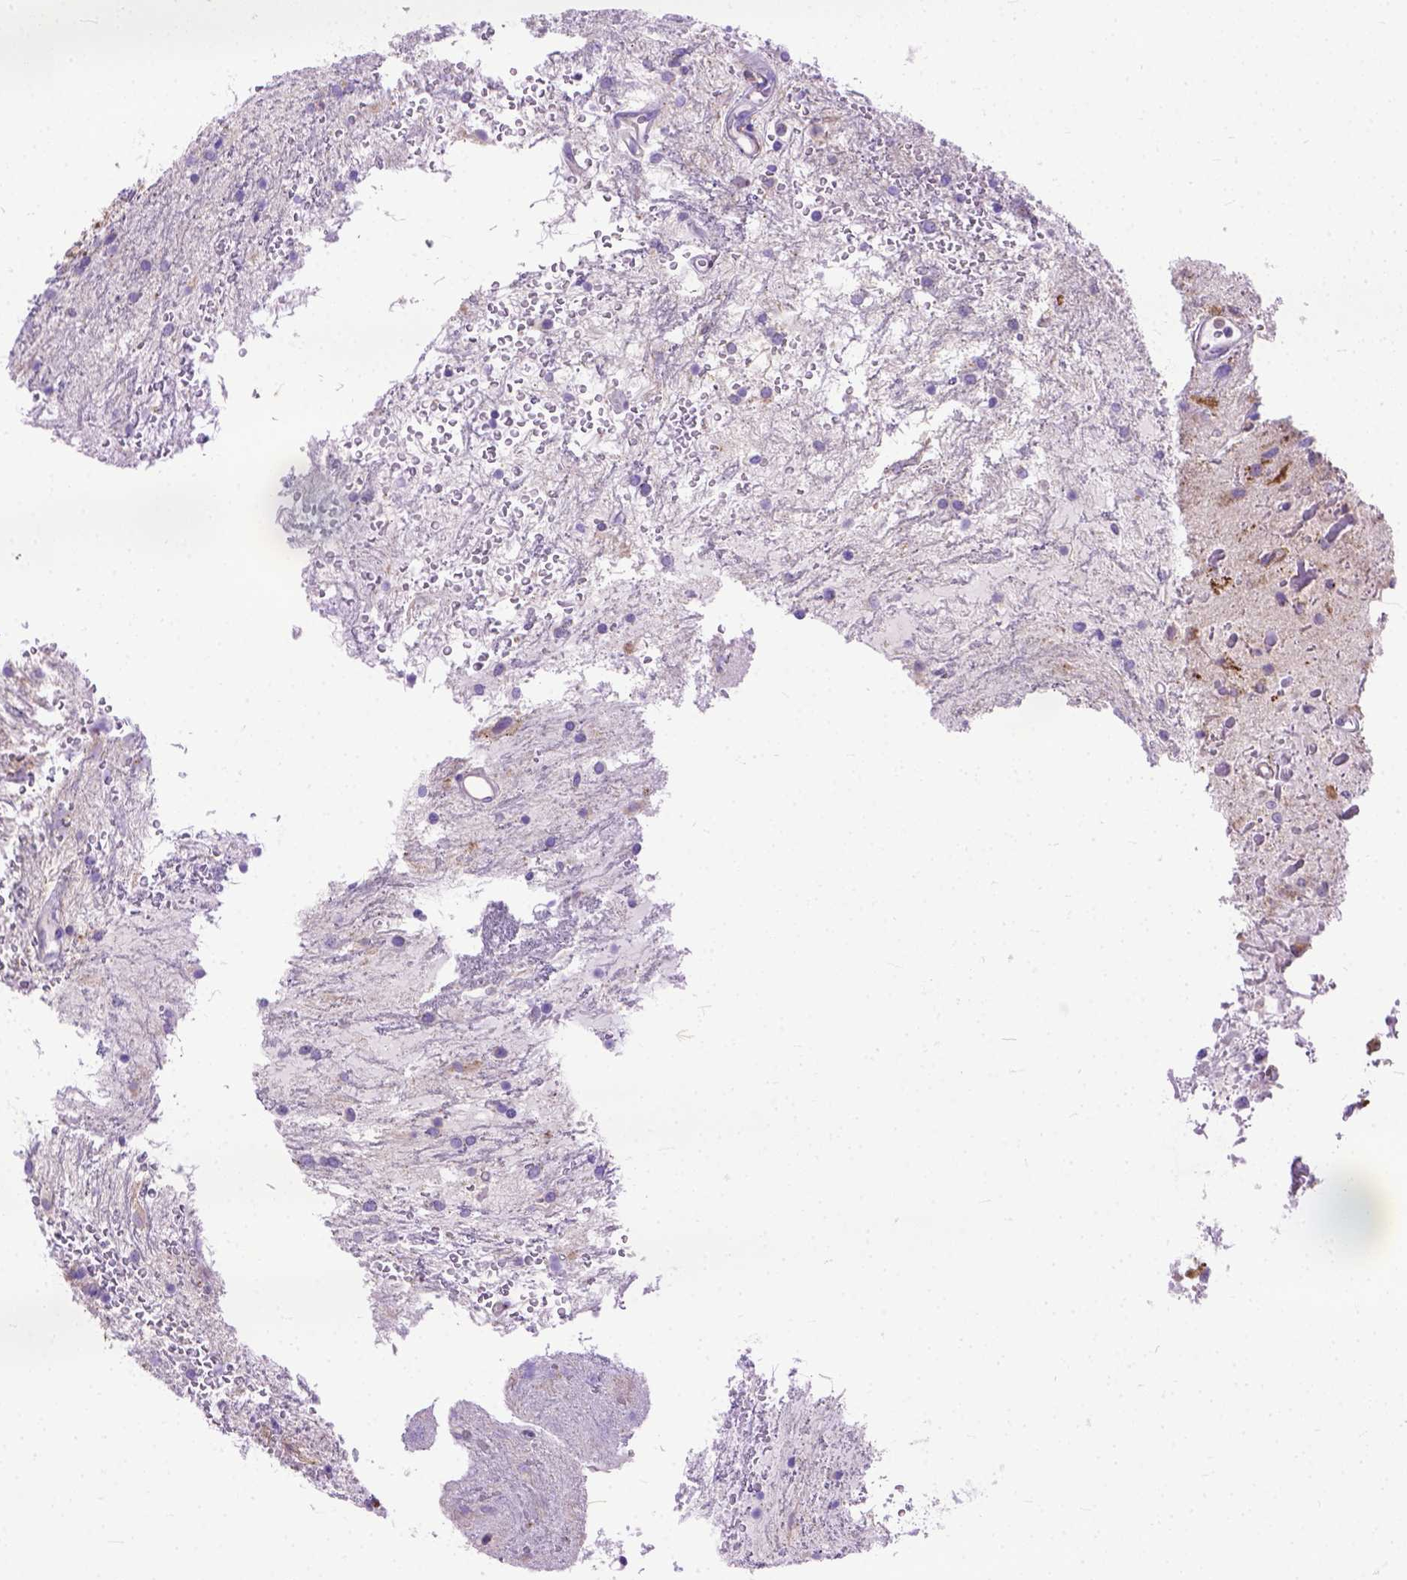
{"staining": {"intensity": "negative", "quantity": "none", "location": "none"}, "tissue": "glioma", "cell_type": "Tumor cells", "image_type": "cancer", "snomed": [{"axis": "morphology", "description": "Glioma, malignant, Low grade"}, {"axis": "topography", "description": "Cerebellum"}], "caption": "IHC photomicrograph of glioma stained for a protein (brown), which demonstrates no positivity in tumor cells. The staining is performed using DAB brown chromogen with nuclei counter-stained in using hematoxylin.", "gene": "PLK4", "patient": {"sex": "female", "age": 14}}